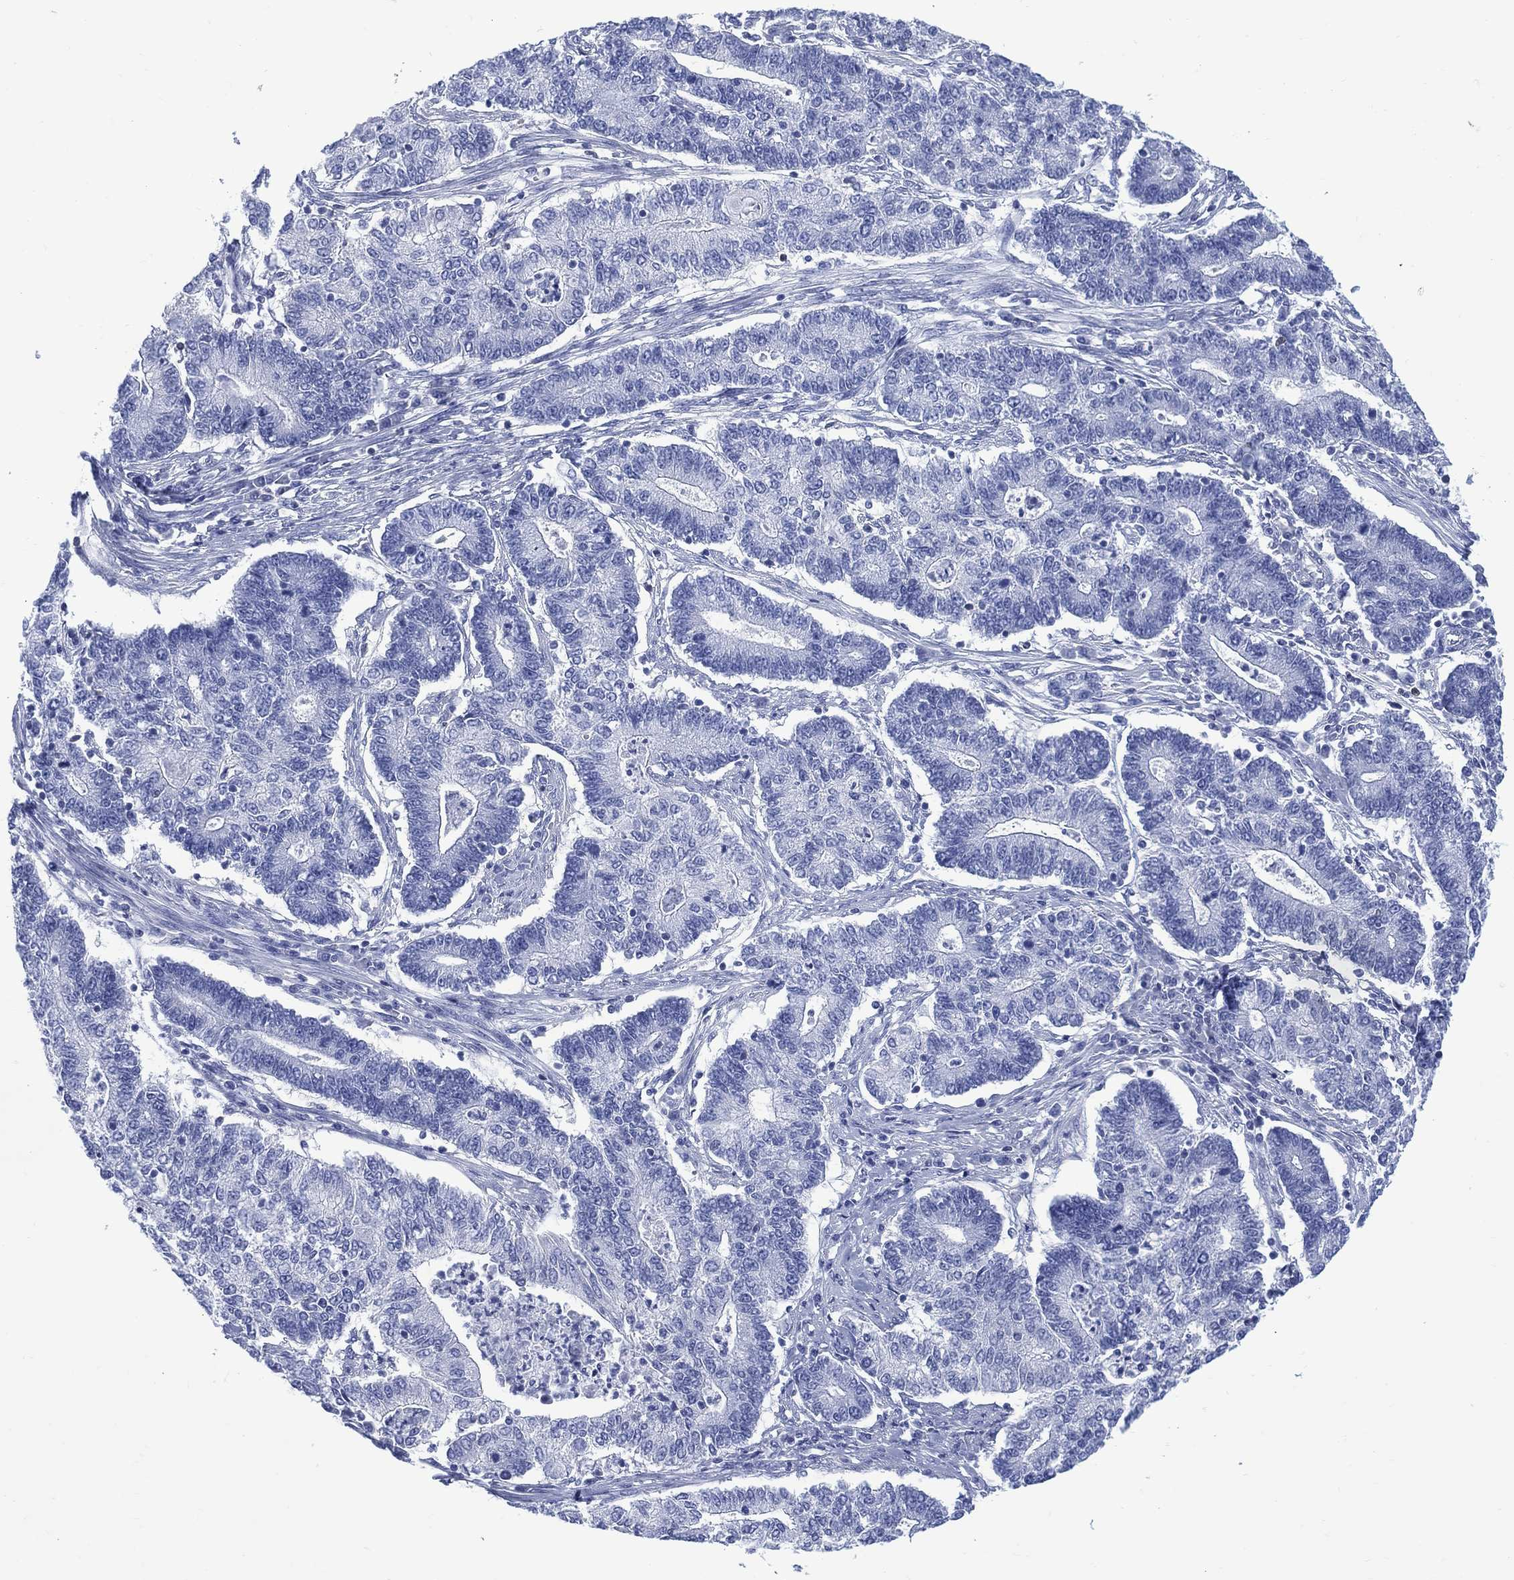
{"staining": {"intensity": "negative", "quantity": "none", "location": "none"}, "tissue": "endometrial cancer", "cell_type": "Tumor cells", "image_type": "cancer", "snomed": [{"axis": "morphology", "description": "Adenocarcinoma, NOS"}, {"axis": "topography", "description": "Uterus"}, {"axis": "topography", "description": "Endometrium"}], "caption": "An immunohistochemistry photomicrograph of endometrial cancer (adenocarcinoma) is shown. There is no staining in tumor cells of endometrial cancer (adenocarcinoma).", "gene": "DDI1", "patient": {"sex": "female", "age": 54}}